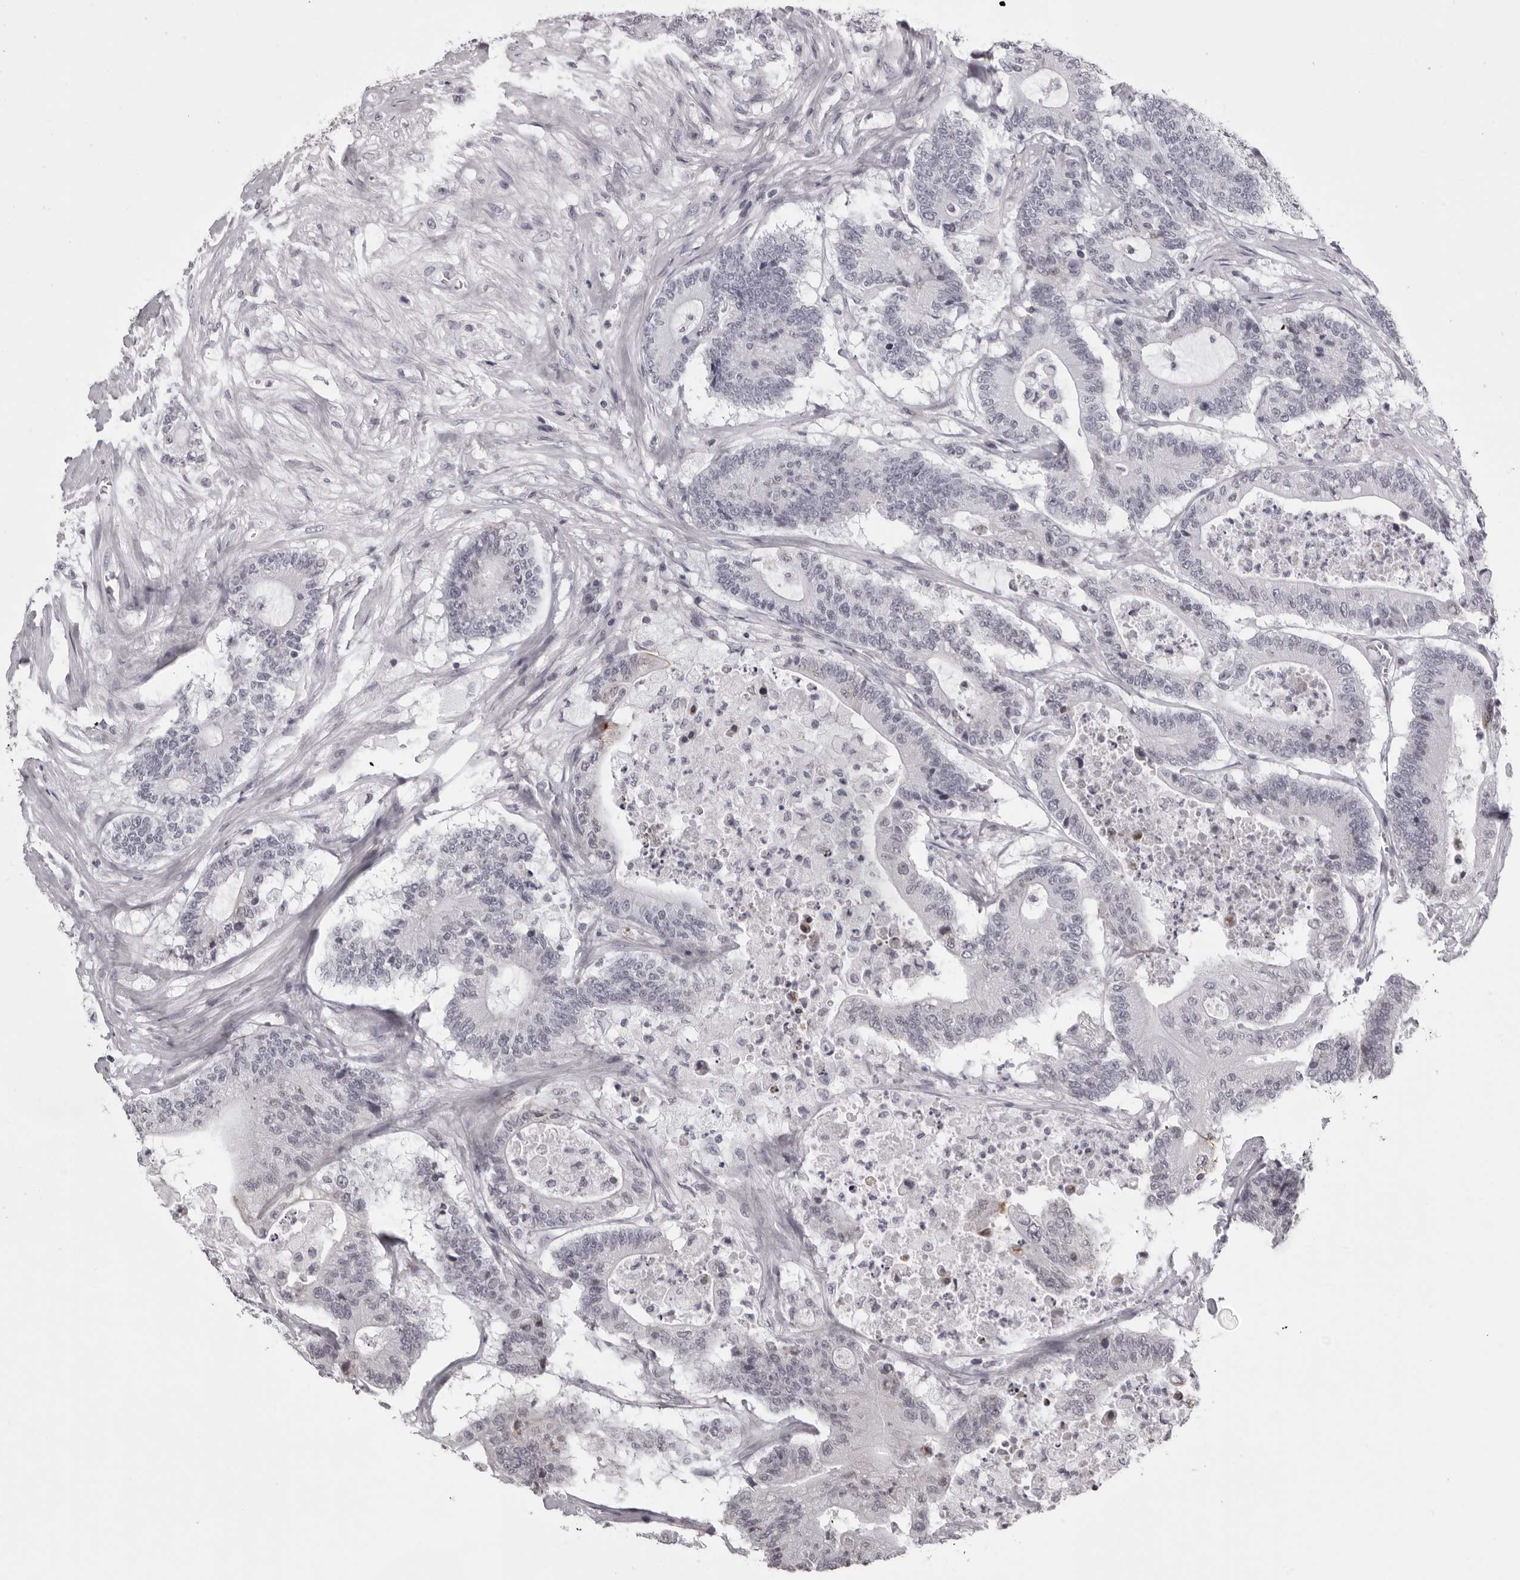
{"staining": {"intensity": "negative", "quantity": "none", "location": "none"}, "tissue": "colorectal cancer", "cell_type": "Tumor cells", "image_type": "cancer", "snomed": [{"axis": "morphology", "description": "Adenocarcinoma, NOS"}, {"axis": "topography", "description": "Colon"}], "caption": "Immunohistochemical staining of human colorectal adenocarcinoma exhibits no significant expression in tumor cells.", "gene": "NUDT18", "patient": {"sex": "female", "age": 84}}